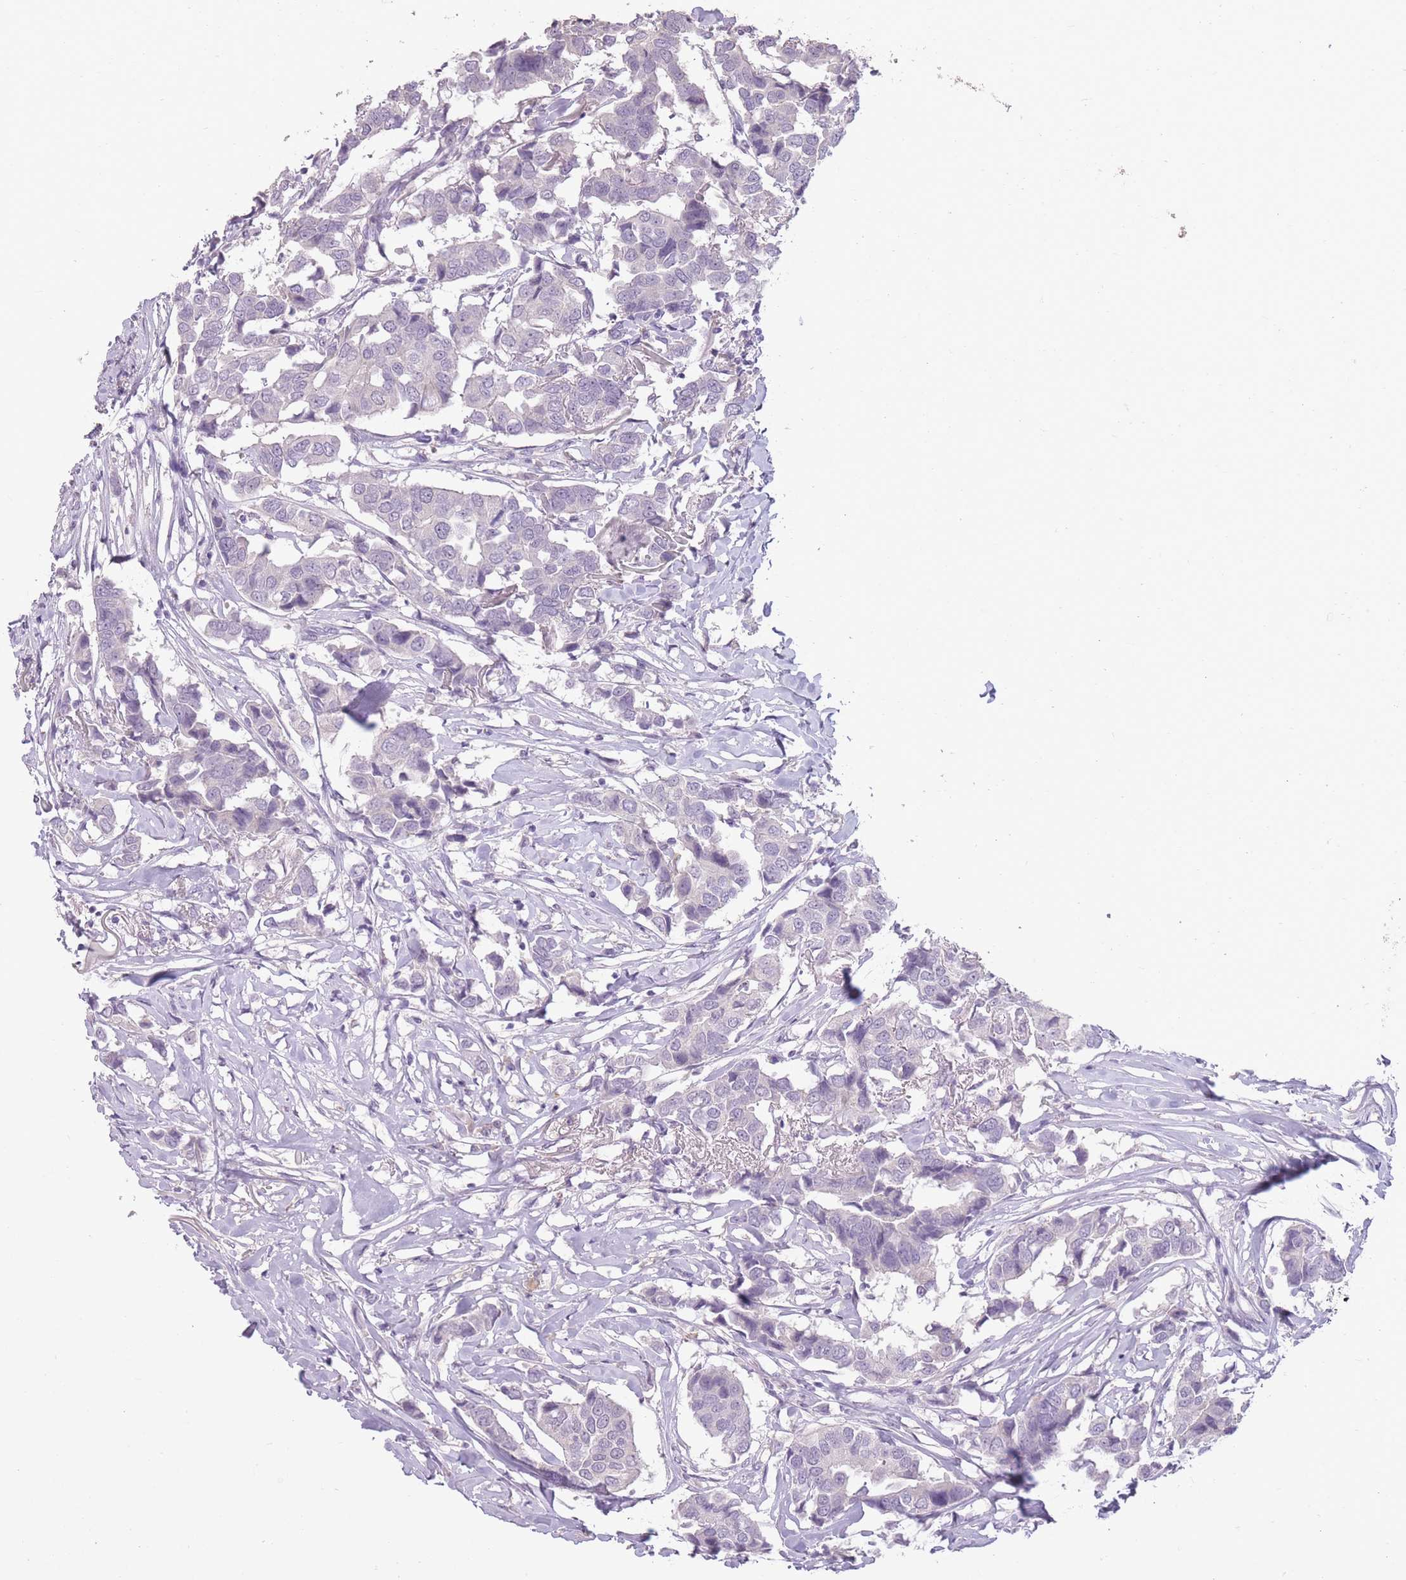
{"staining": {"intensity": "negative", "quantity": "none", "location": "none"}, "tissue": "breast cancer", "cell_type": "Tumor cells", "image_type": "cancer", "snomed": [{"axis": "morphology", "description": "Duct carcinoma"}, {"axis": "topography", "description": "Breast"}], "caption": "A high-resolution photomicrograph shows immunohistochemistry (IHC) staining of infiltrating ductal carcinoma (breast), which reveals no significant positivity in tumor cells.", "gene": "ZBTB24", "patient": {"sex": "female", "age": 80}}